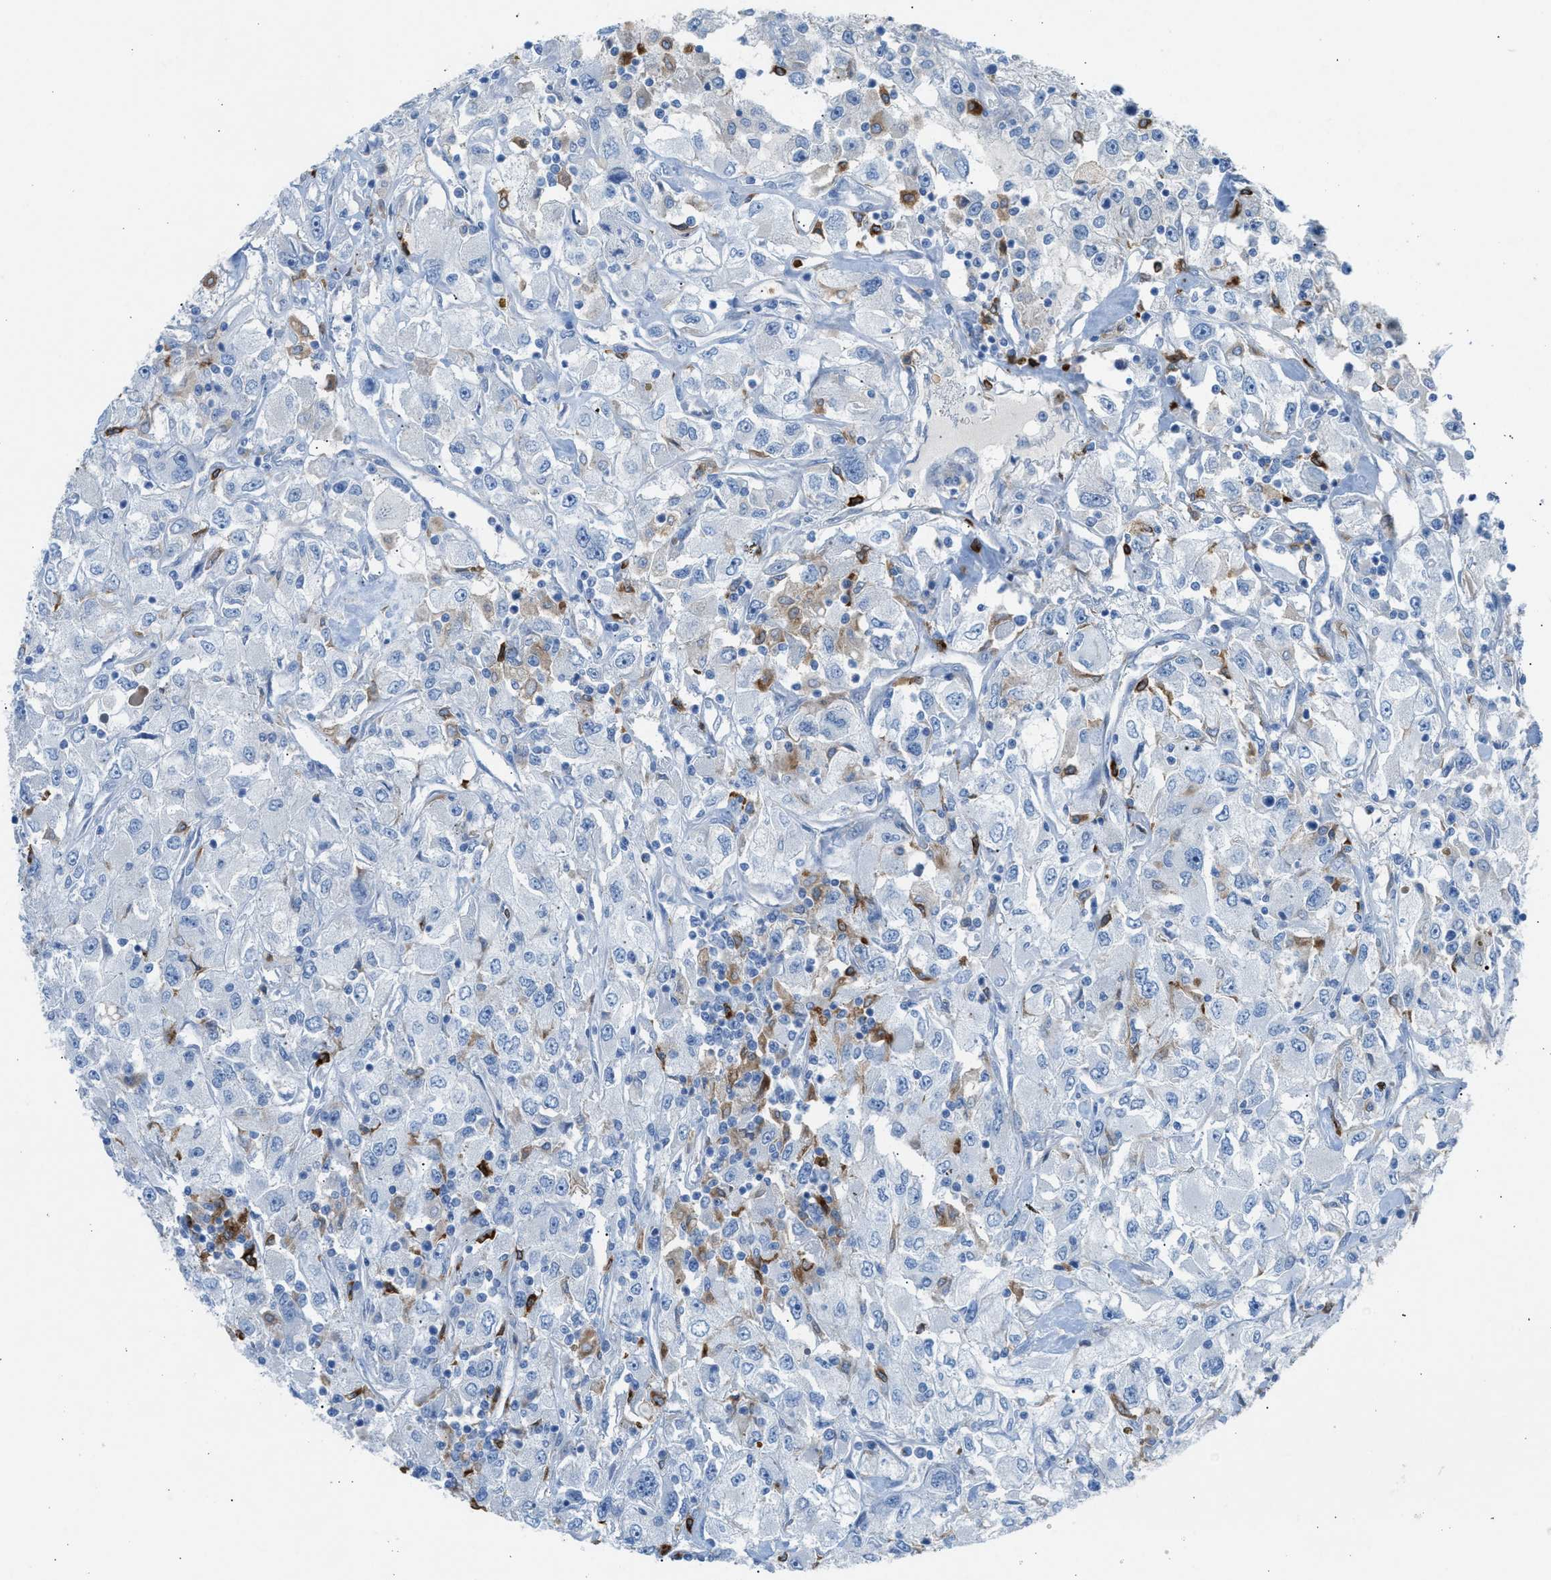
{"staining": {"intensity": "negative", "quantity": "none", "location": "none"}, "tissue": "renal cancer", "cell_type": "Tumor cells", "image_type": "cancer", "snomed": [{"axis": "morphology", "description": "Adenocarcinoma, NOS"}, {"axis": "topography", "description": "Kidney"}], "caption": "Photomicrograph shows no protein expression in tumor cells of renal cancer (adenocarcinoma) tissue. (Stains: DAB (3,3'-diaminobenzidine) immunohistochemistry with hematoxylin counter stain, Microscopy: brightfield microscopy at high magnification).", "gene": "CLEC10A", "patient": {"sex": "female", "age": 52}}